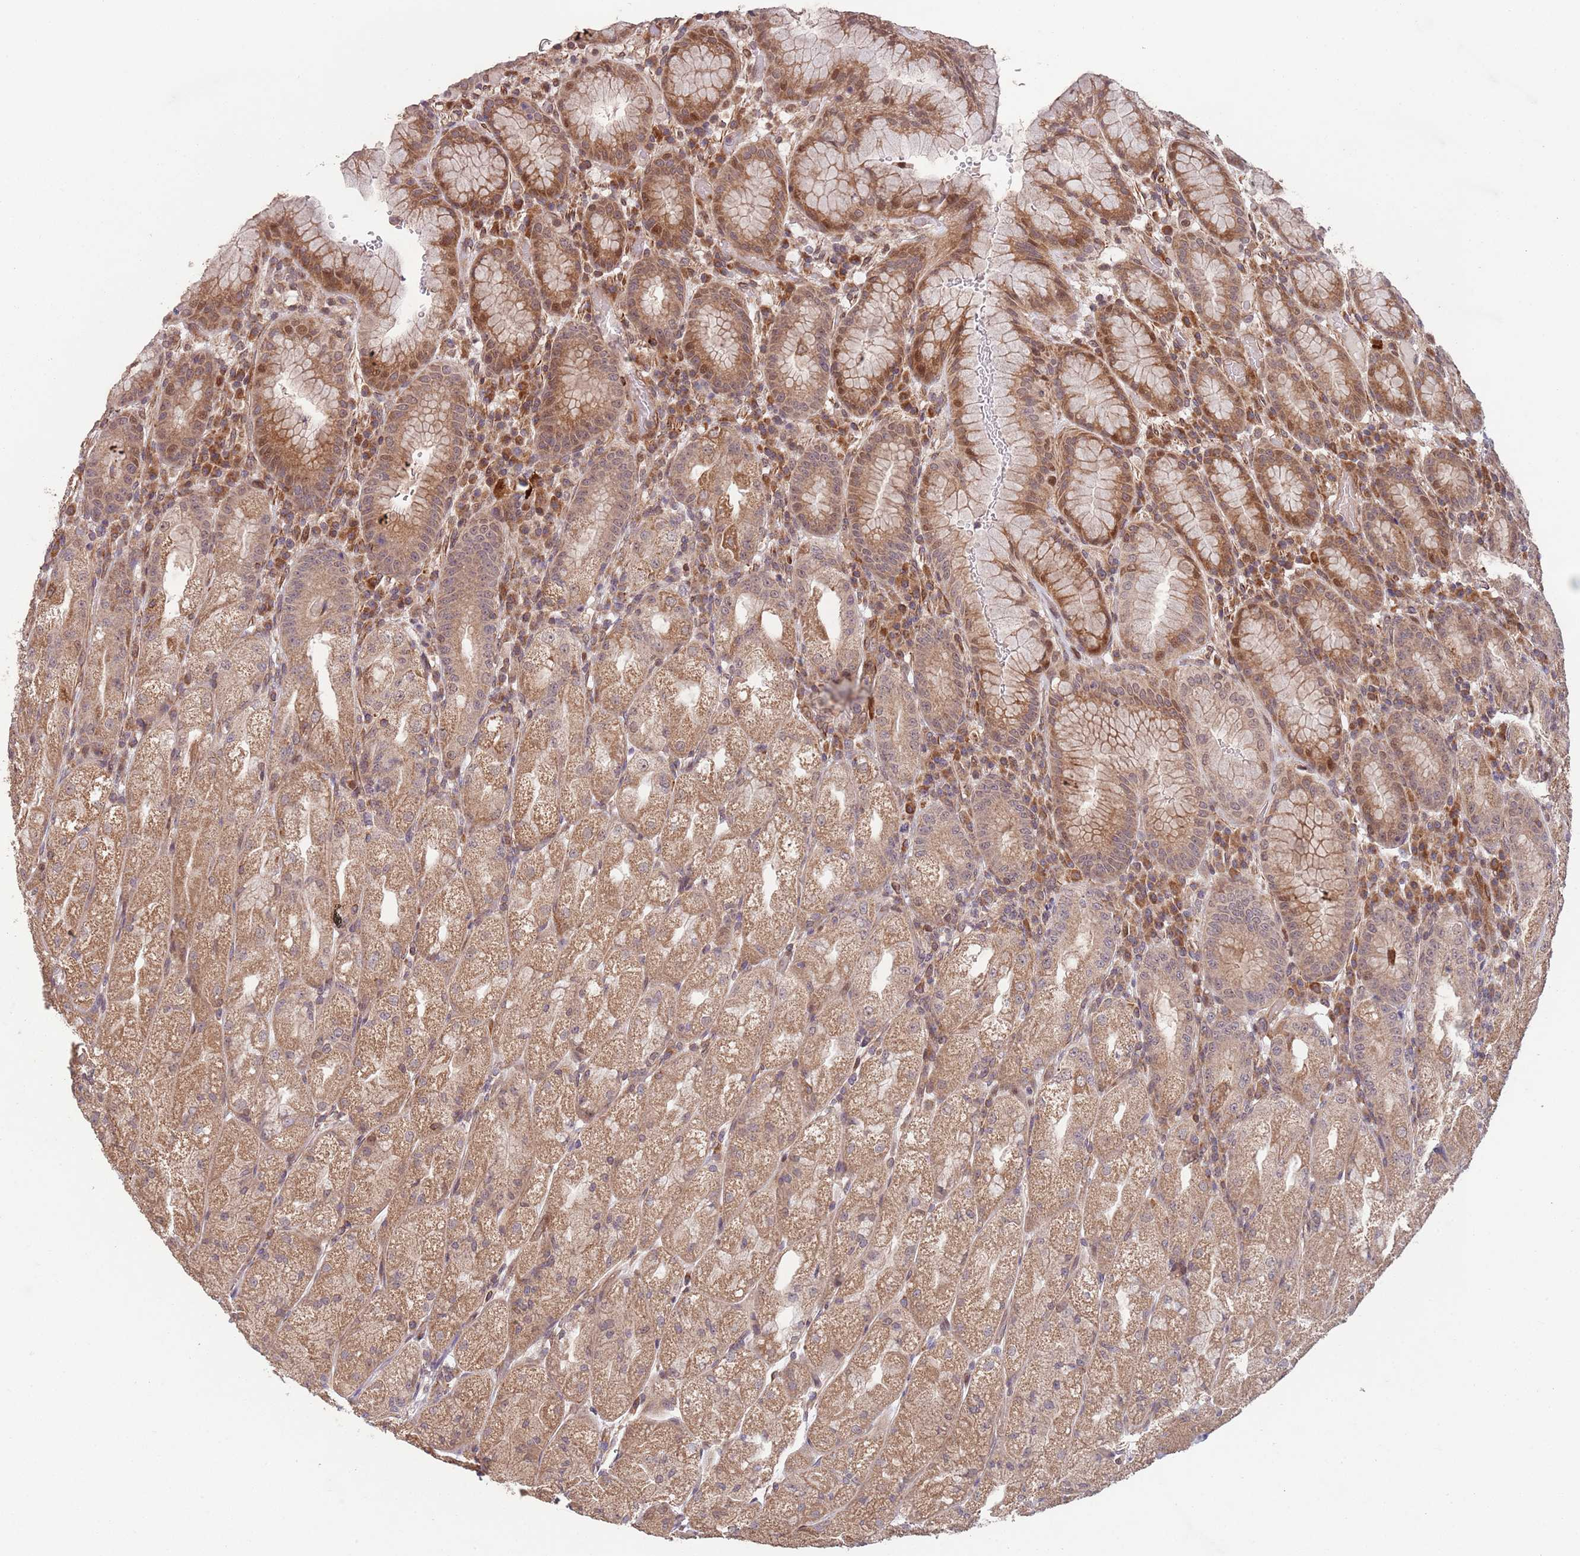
{"staining": {"intensity": "moderate", "quantity": ">75%", "location": "cytoplasmic/membranous,nuclear"}, "tissue": "stomach", "cell_type": "Glandular cells", "image_type": "normal", "snomed": [{"axis": "morphology", "description": "Normal tissue, NOS"}, {"axis": "topography", "description": "Stomach, upper"}], "caption": "Immunohistochemistry (IHC) of unremarkable human stomach exhibits medium levels of moderate cytoplasmic/membranous,nuclear positivity in about >75% of glandular cells.", "gene": "CHD9", "patient": {"sex": "male", "age": 52}}